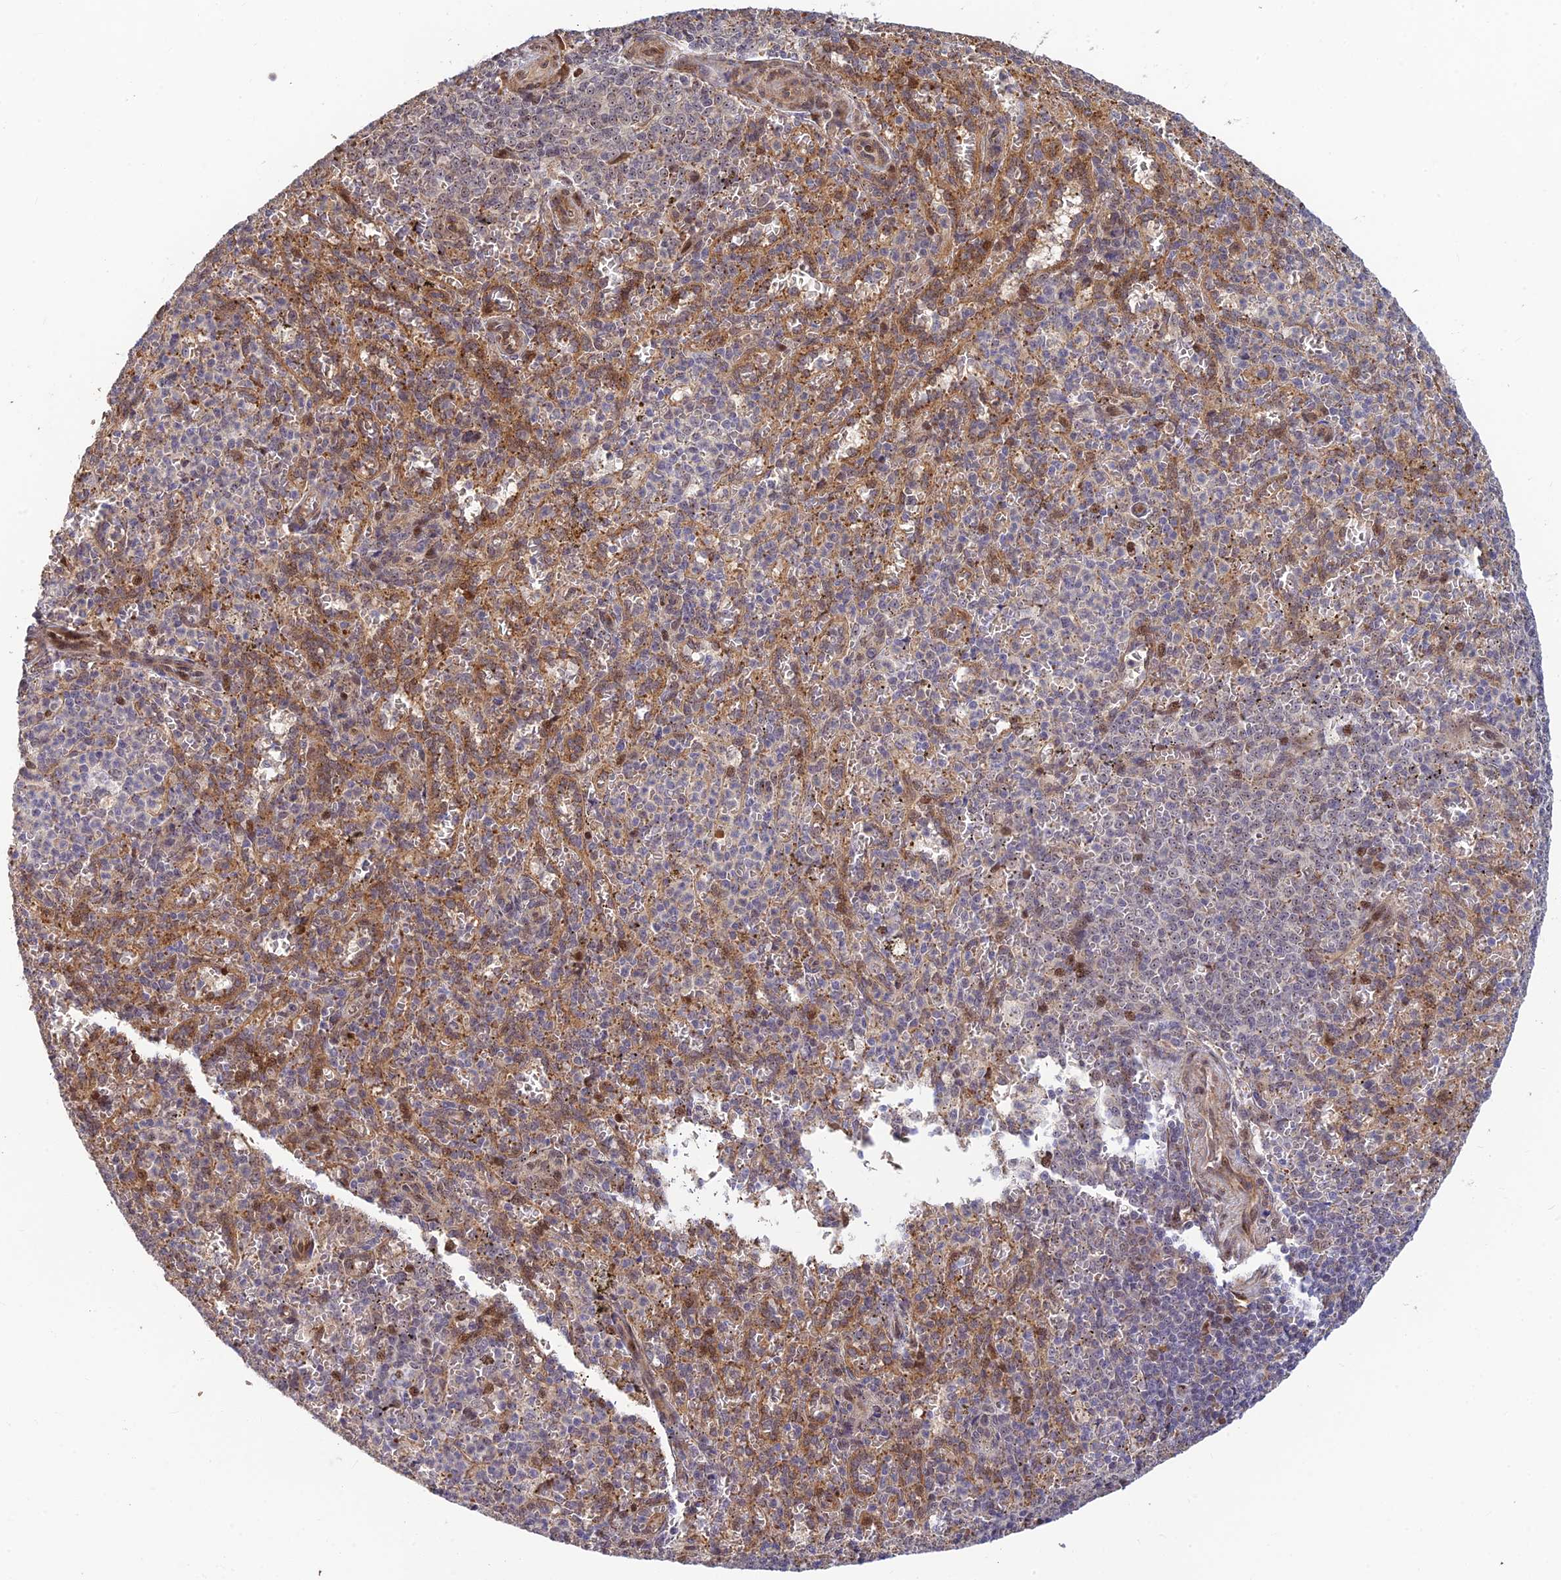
{"staining": {"intensity": "moderate", "quantity": "<25%", "location": "nuclear"}, "tissue": "spleen", "cell_type": "Cells in red pulp", "image_type": "normal", "snomed": [{"axis": "morphology", "description": "Normal tissue, NOS"}, {"axis": "topography", "description": "Spleen"}], "caption": "IHC photomicrograph of normal human spleen stained for a protein (brown), which exhibits low levels of moderate nuclear positivity in approximately <25% of cells in red pulp.", "gene": "UFSP2", "patient": {"sex": "female", "age": 21}}